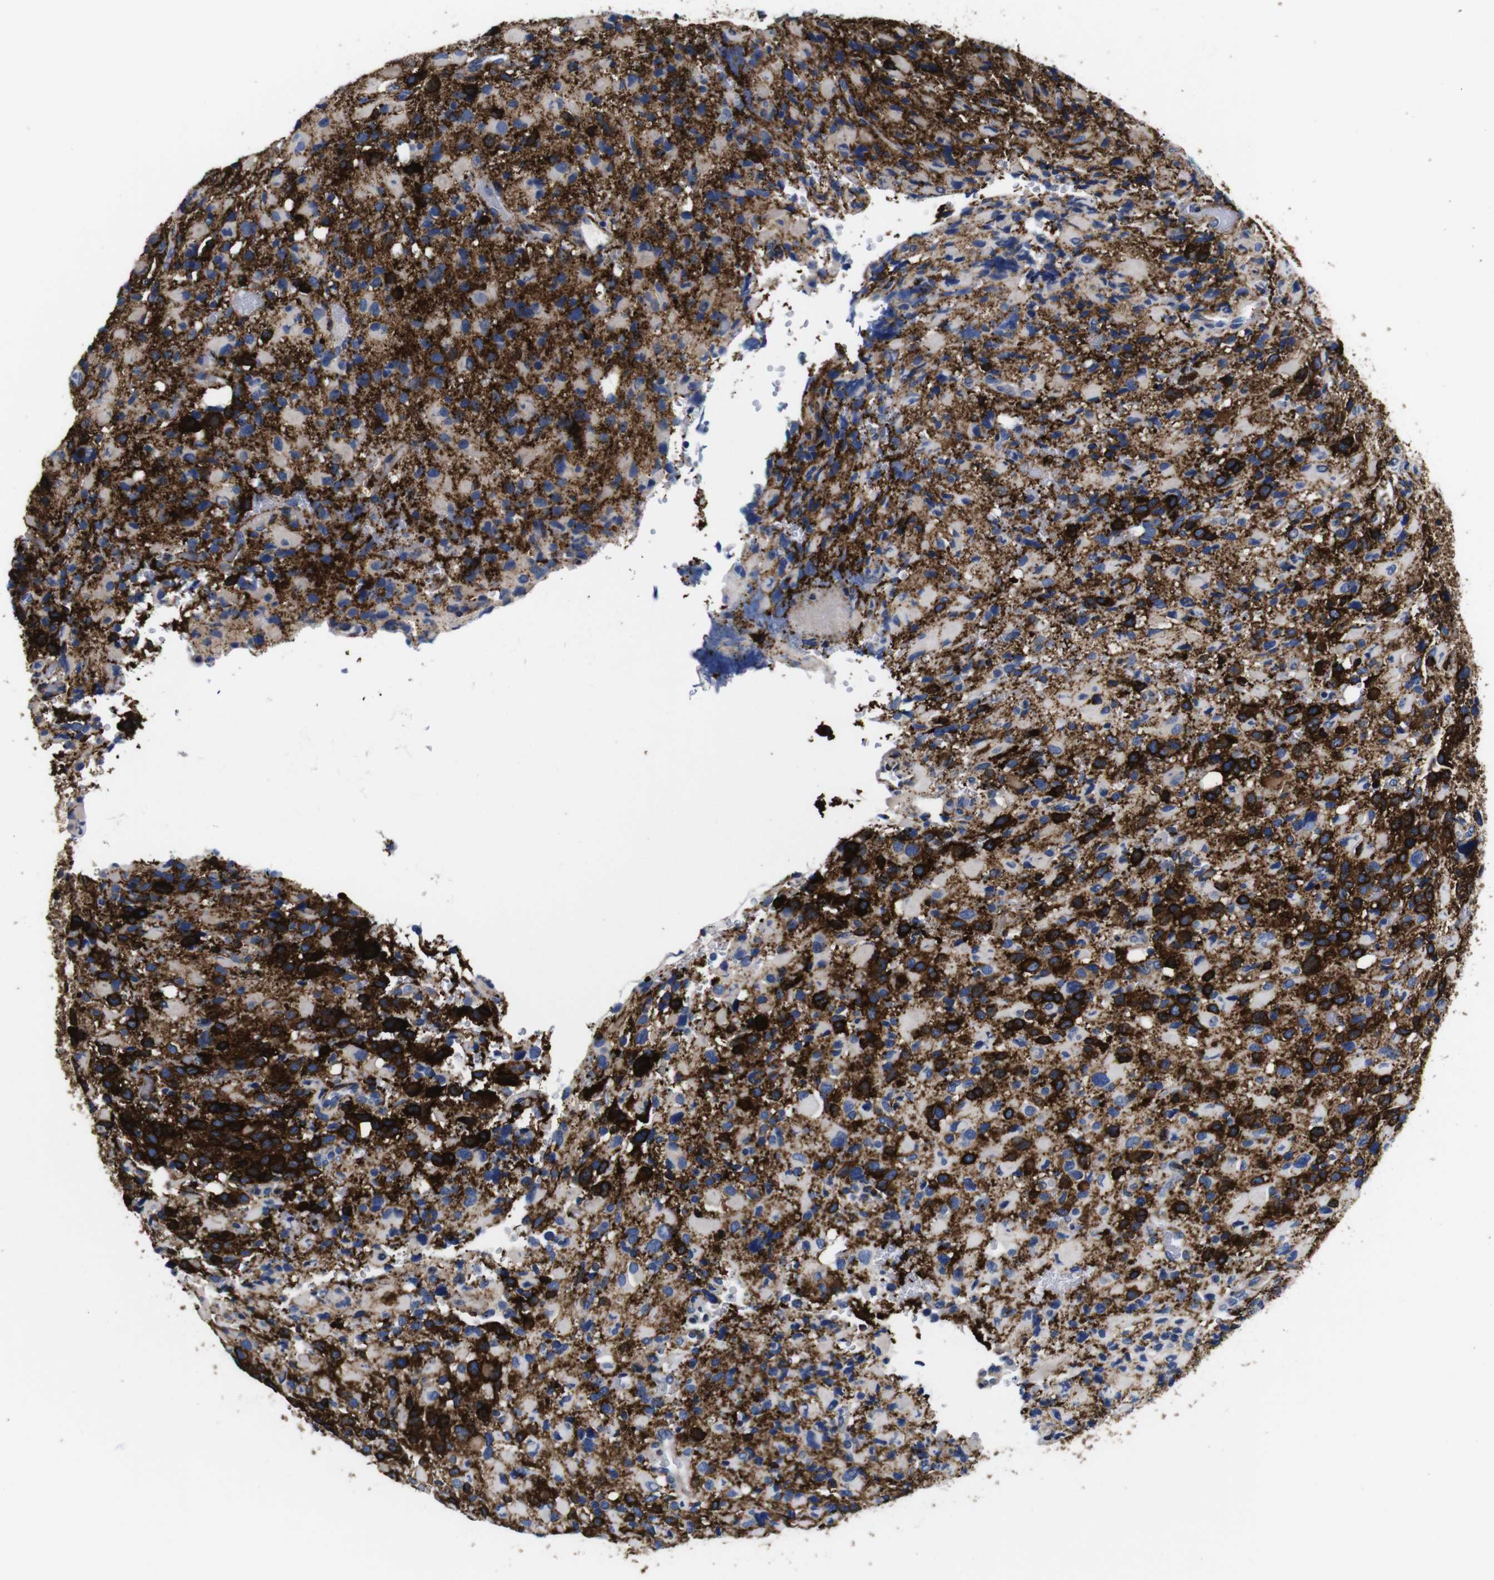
{"staining": {"intensity": "moderate", "quantity": ">75%", "location": "cytoplasmic/membranous"}, "tissue": "glioma", "cell_type": "Tumor cells", "image_type": "cancer", "snomed": [{"axis": "morphology", "description": "Glioma, malignant, High grade"}, {"axis": "topography", "description": "Brain"}], "caption": "High-magnification brightfield microscopy of glioma stained with DAB (3,3'-diaminobenzidine) (brown) and counterstained with hematoxylin (blue). tumor cells exhibit moderate cytoplasmic/membranous staining is identified in about>75% of cells.", "gene": "LRIG1", "patient": {"sex": "male", "age": 48}}